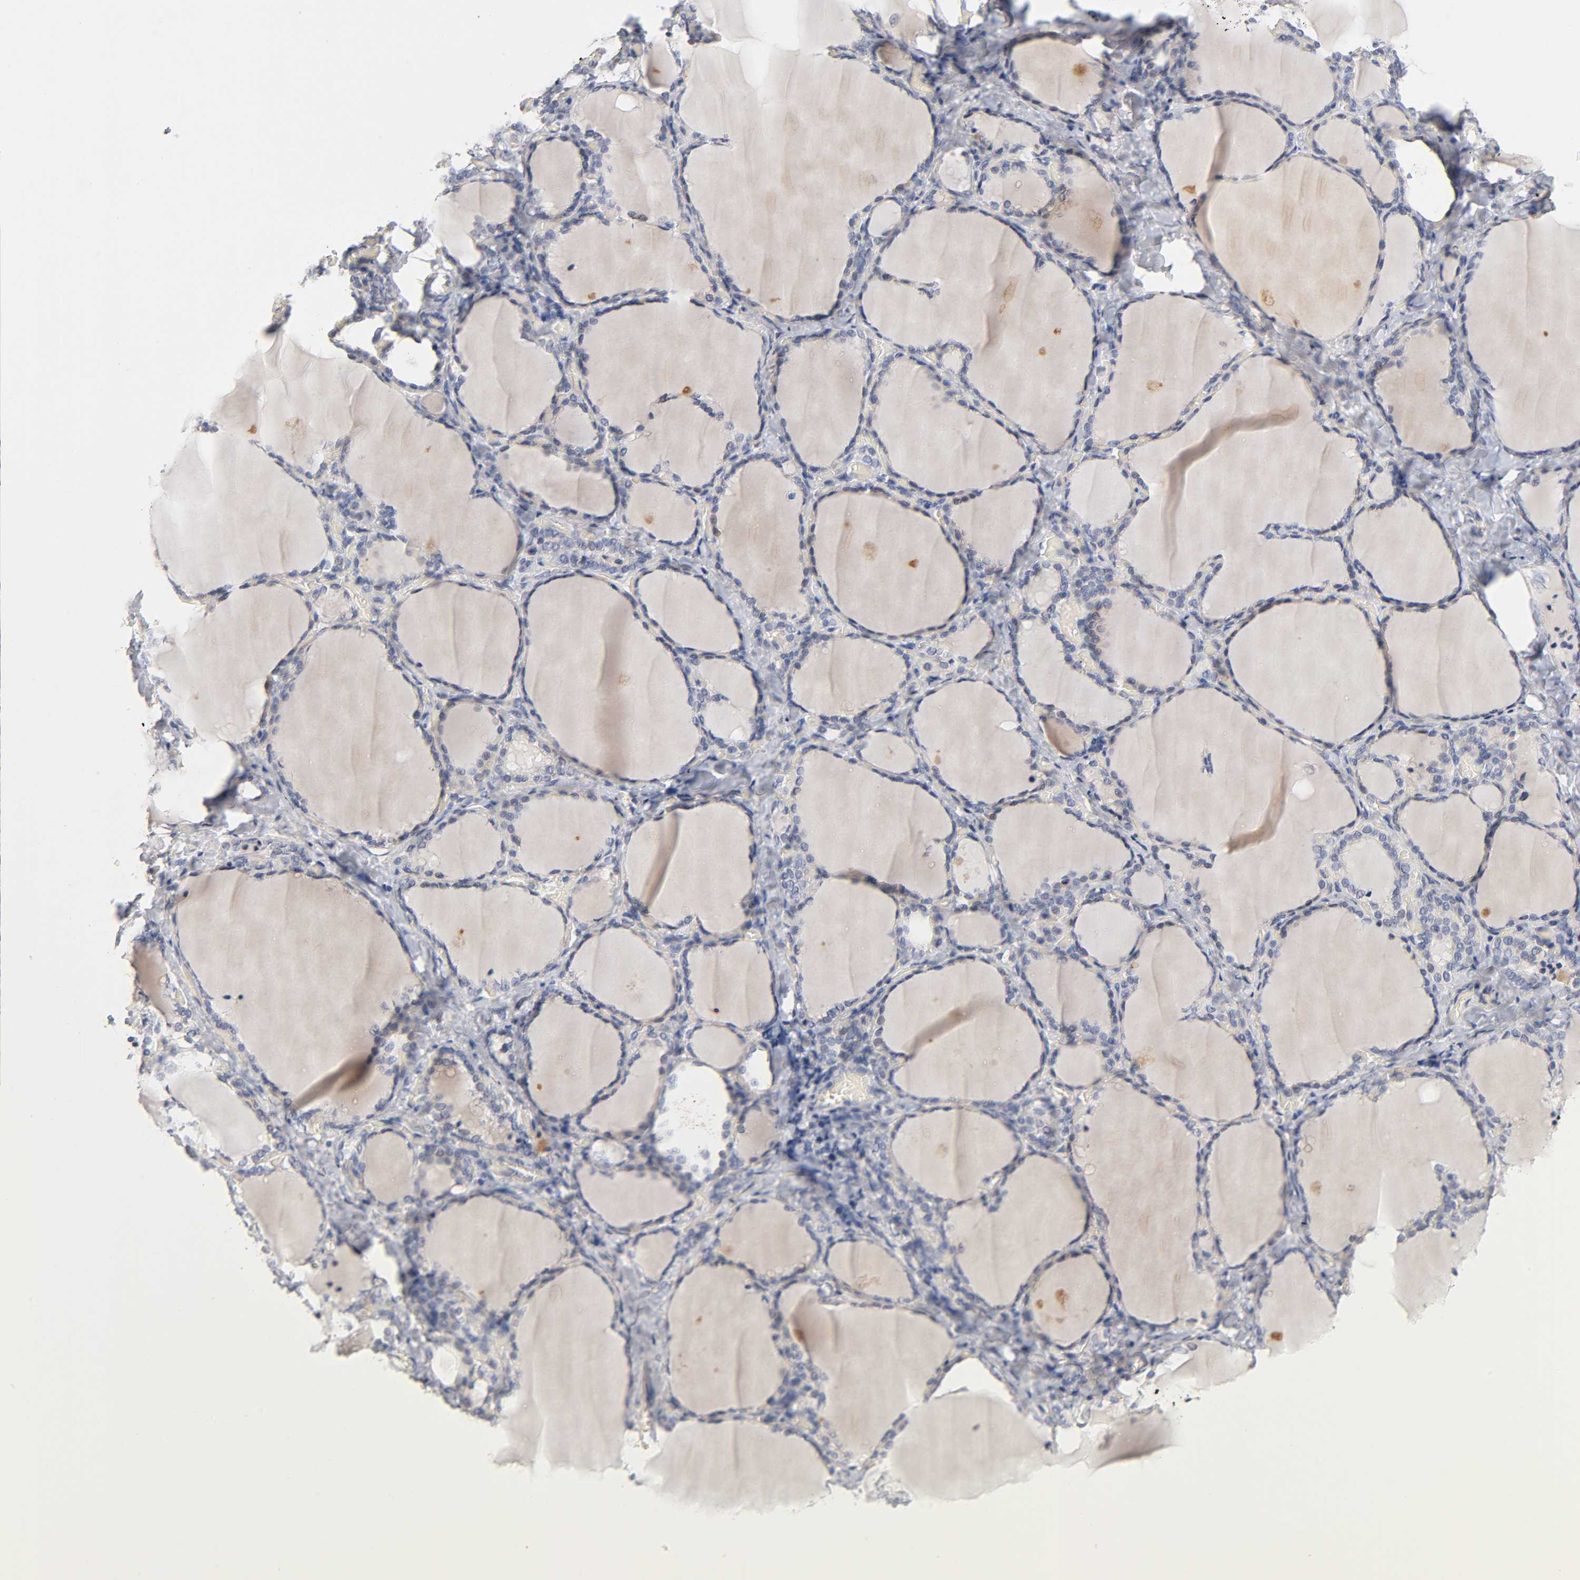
{"staining": {"intensity": "negative", "quantity": "none", "location": "none"}, "tissue": "thyroid gland", "cell_type": "Glandular cells", "image_type": "normal", "snomed": [{"axis": "morphology", "description": "Normal tissue, NOS"}, {"axis": "morphology", "description": "Papillary adenocarcinoma, NOS"}, {"axis": "topography", "description": "Thyroid gland"}], "caption": "Immunohistochemical staining of normal human thyroid gland shows no significant expression in glandular cells.", "gene": "OVOL1", "patient": {"sex": "female", "age": 30}}